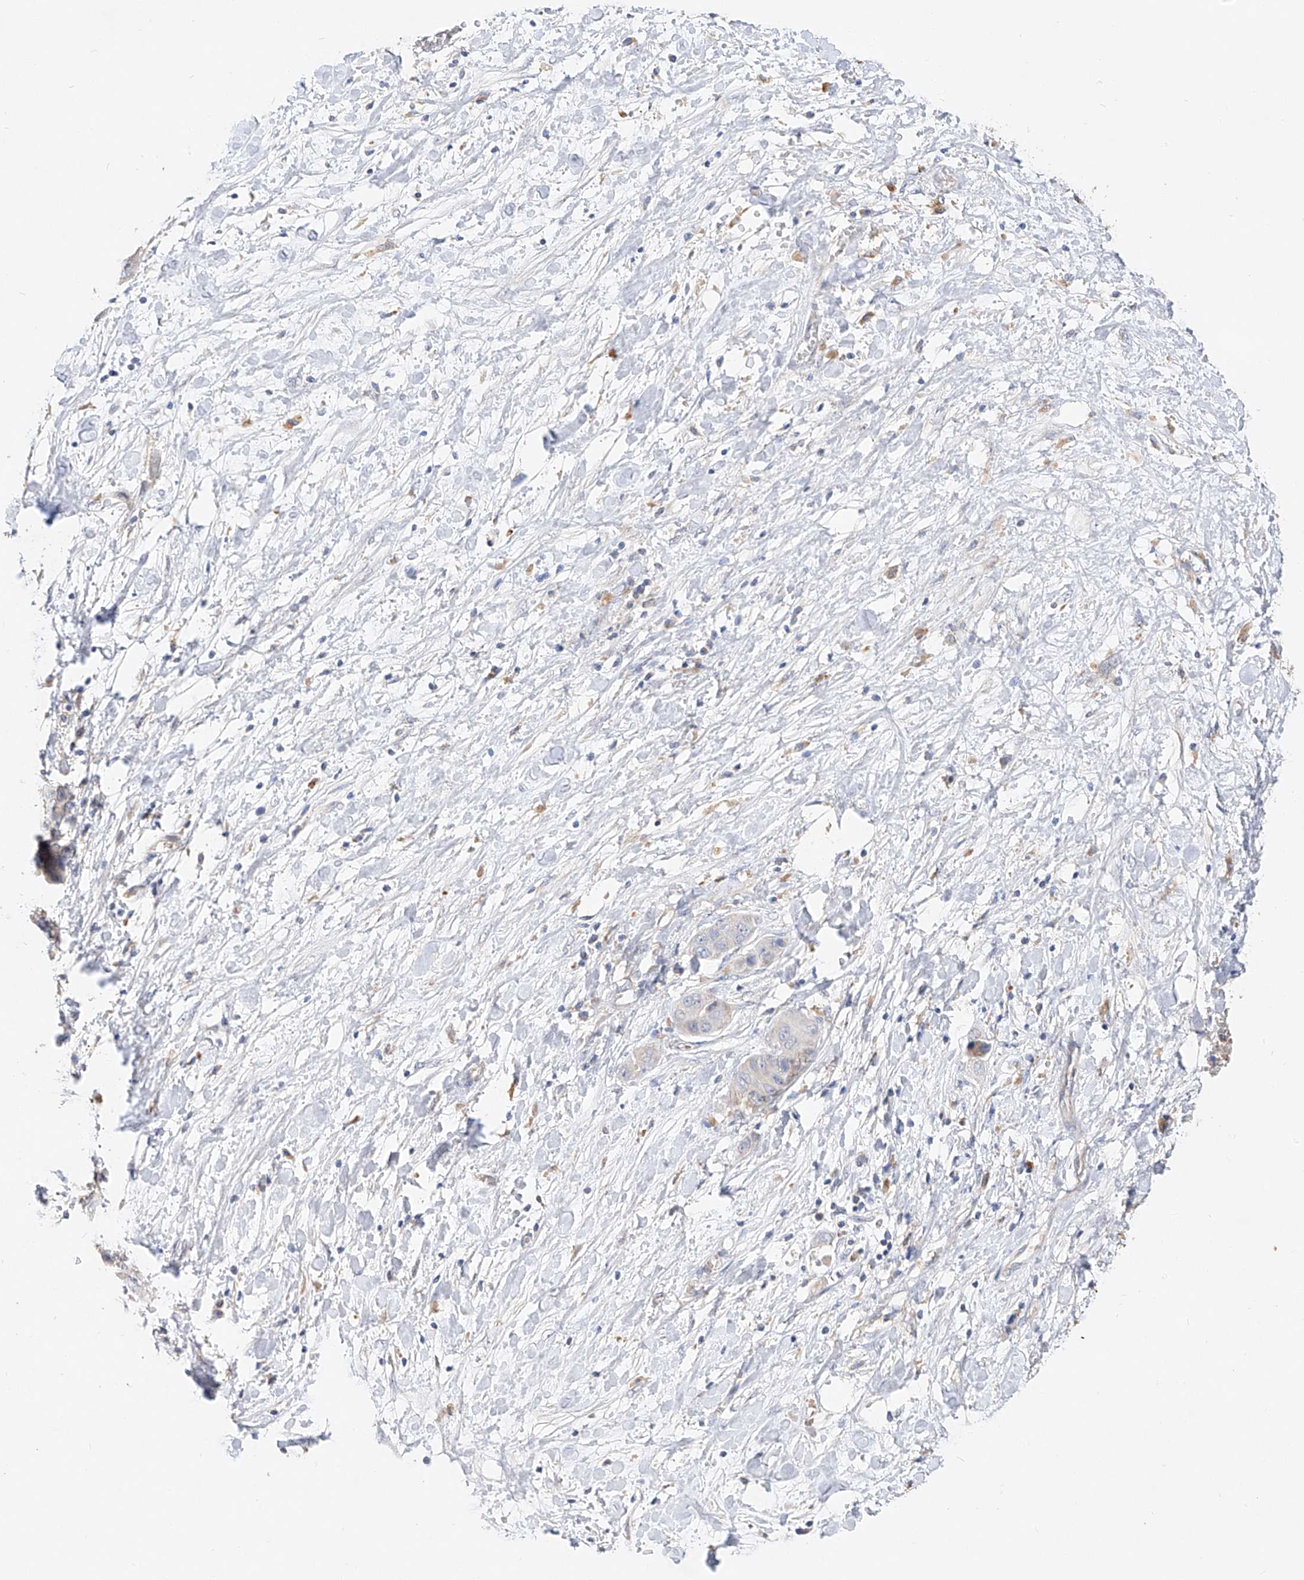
{"staining": {"intensity": "negative", "quantity": "none", "location": "none"}, "tissue": "liver cancer", "cell_type": "Tumor cells", "image_type": "cancer", "snomed": [{"axis": "morphology", "description": "Cholangiocarcinoma"}, {"axis": "topography", "description": "Liver"}], "caption": "Cholangiocarcinoma (liver) stained for a protein using immunohistochemistry (IHC) demonstrates no staining tumor cells.", "gene": "AMD1", "patient": {"sex": "female", "age": 52}}